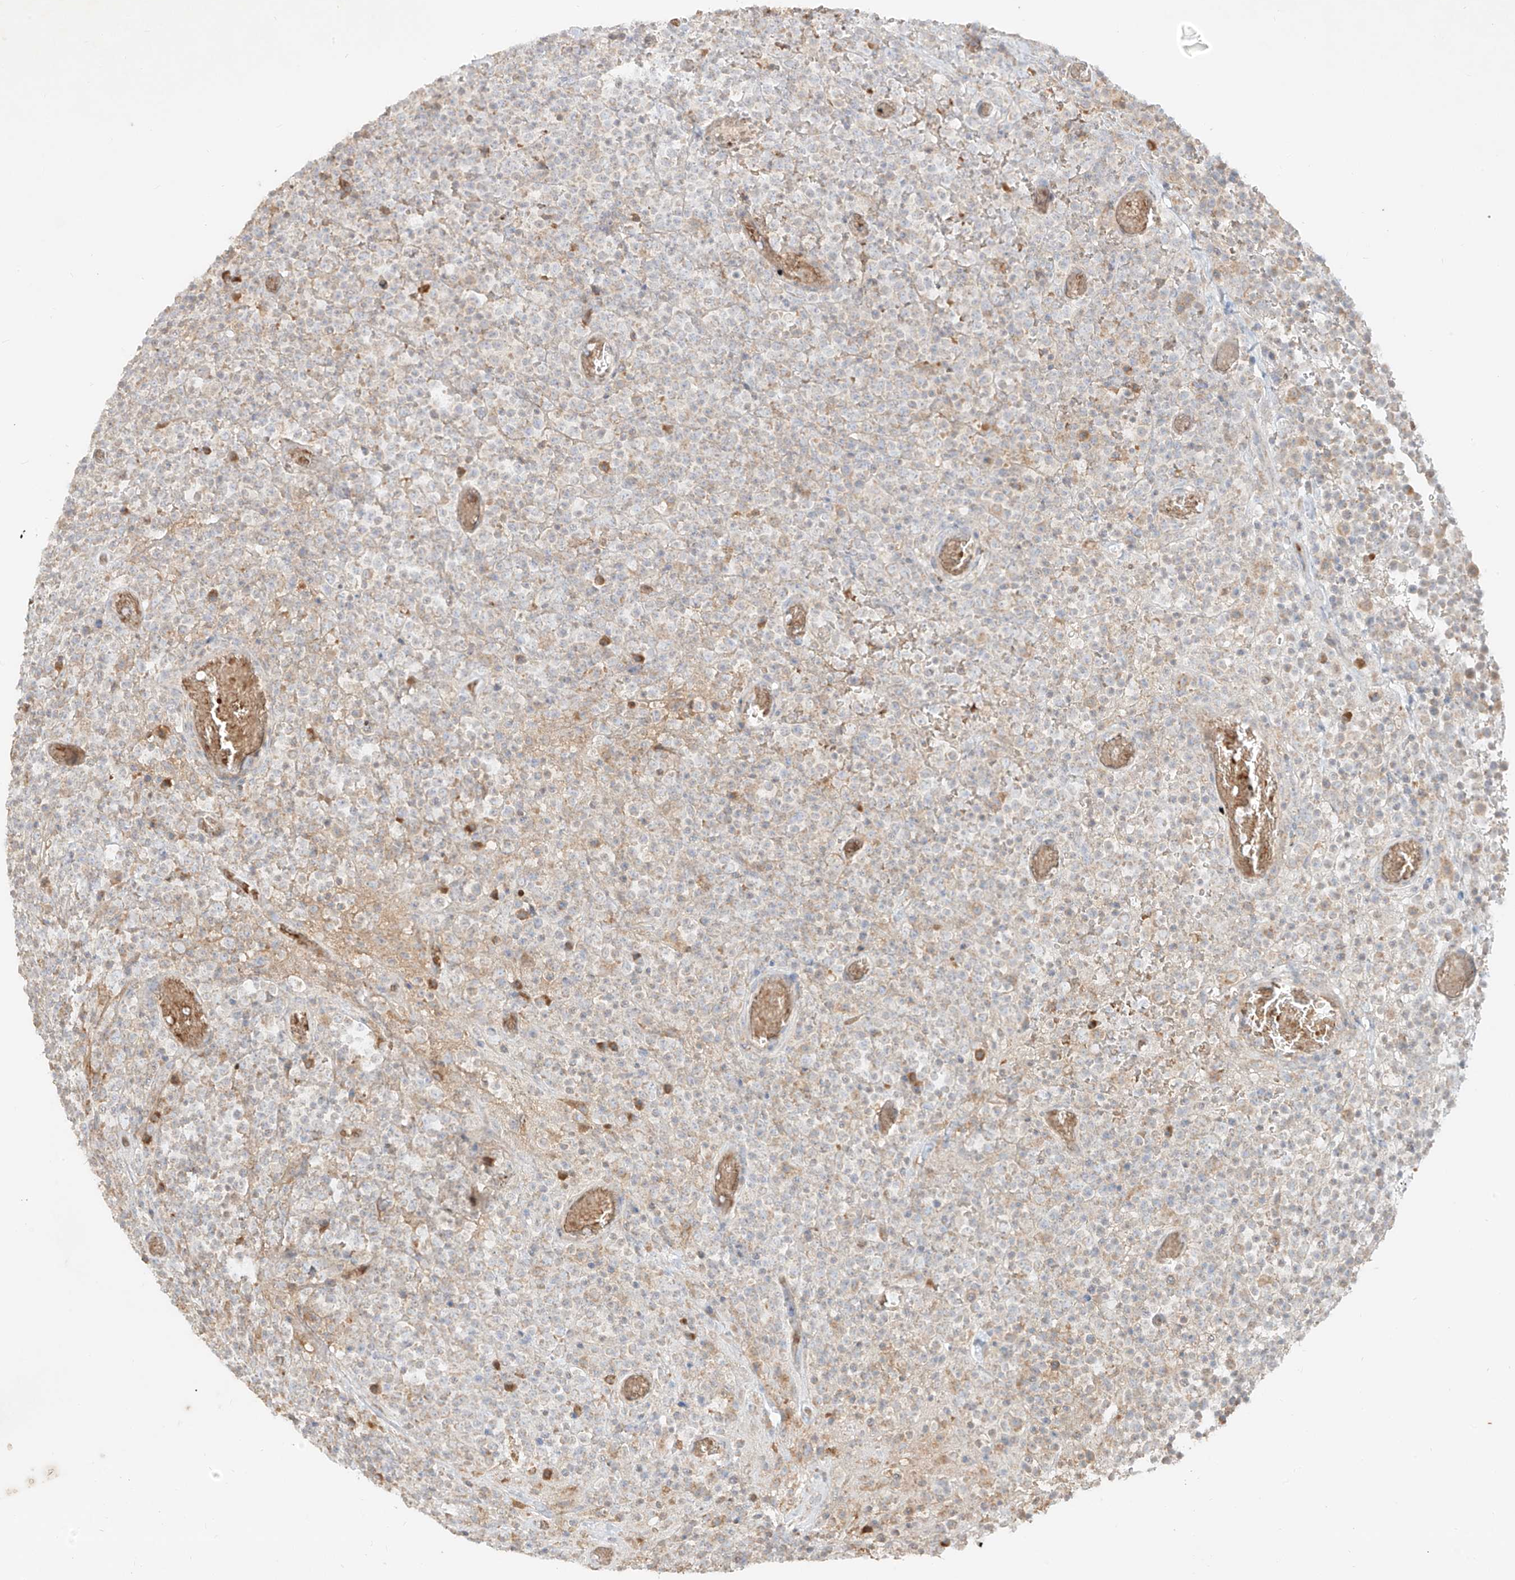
{"staining": {"intensity": "negative", "quantity": "none", "location": "none"}, "tissue": "lymphoma", "cell_type": "Tumor cells", "image_type": "cancer", "snomed": [{"axis": "morphology", "description": "Malignant lymphoma, non-Hodgkin's type, High grade"}, {"axis": "topography", "description": "Colon"}], "caption": "Immunohistochemistry (IHC) image of human lymphoma stained for a protein (brown), which reveals no staining in tumor cells. The staining is performed using DAB (3,3'-diaminobenzidine) brown chromogen with nuclei counter-stained in using hematoxylin.", "gene": "KPNA7", "patient": {"sex": "female", "age": 53}}